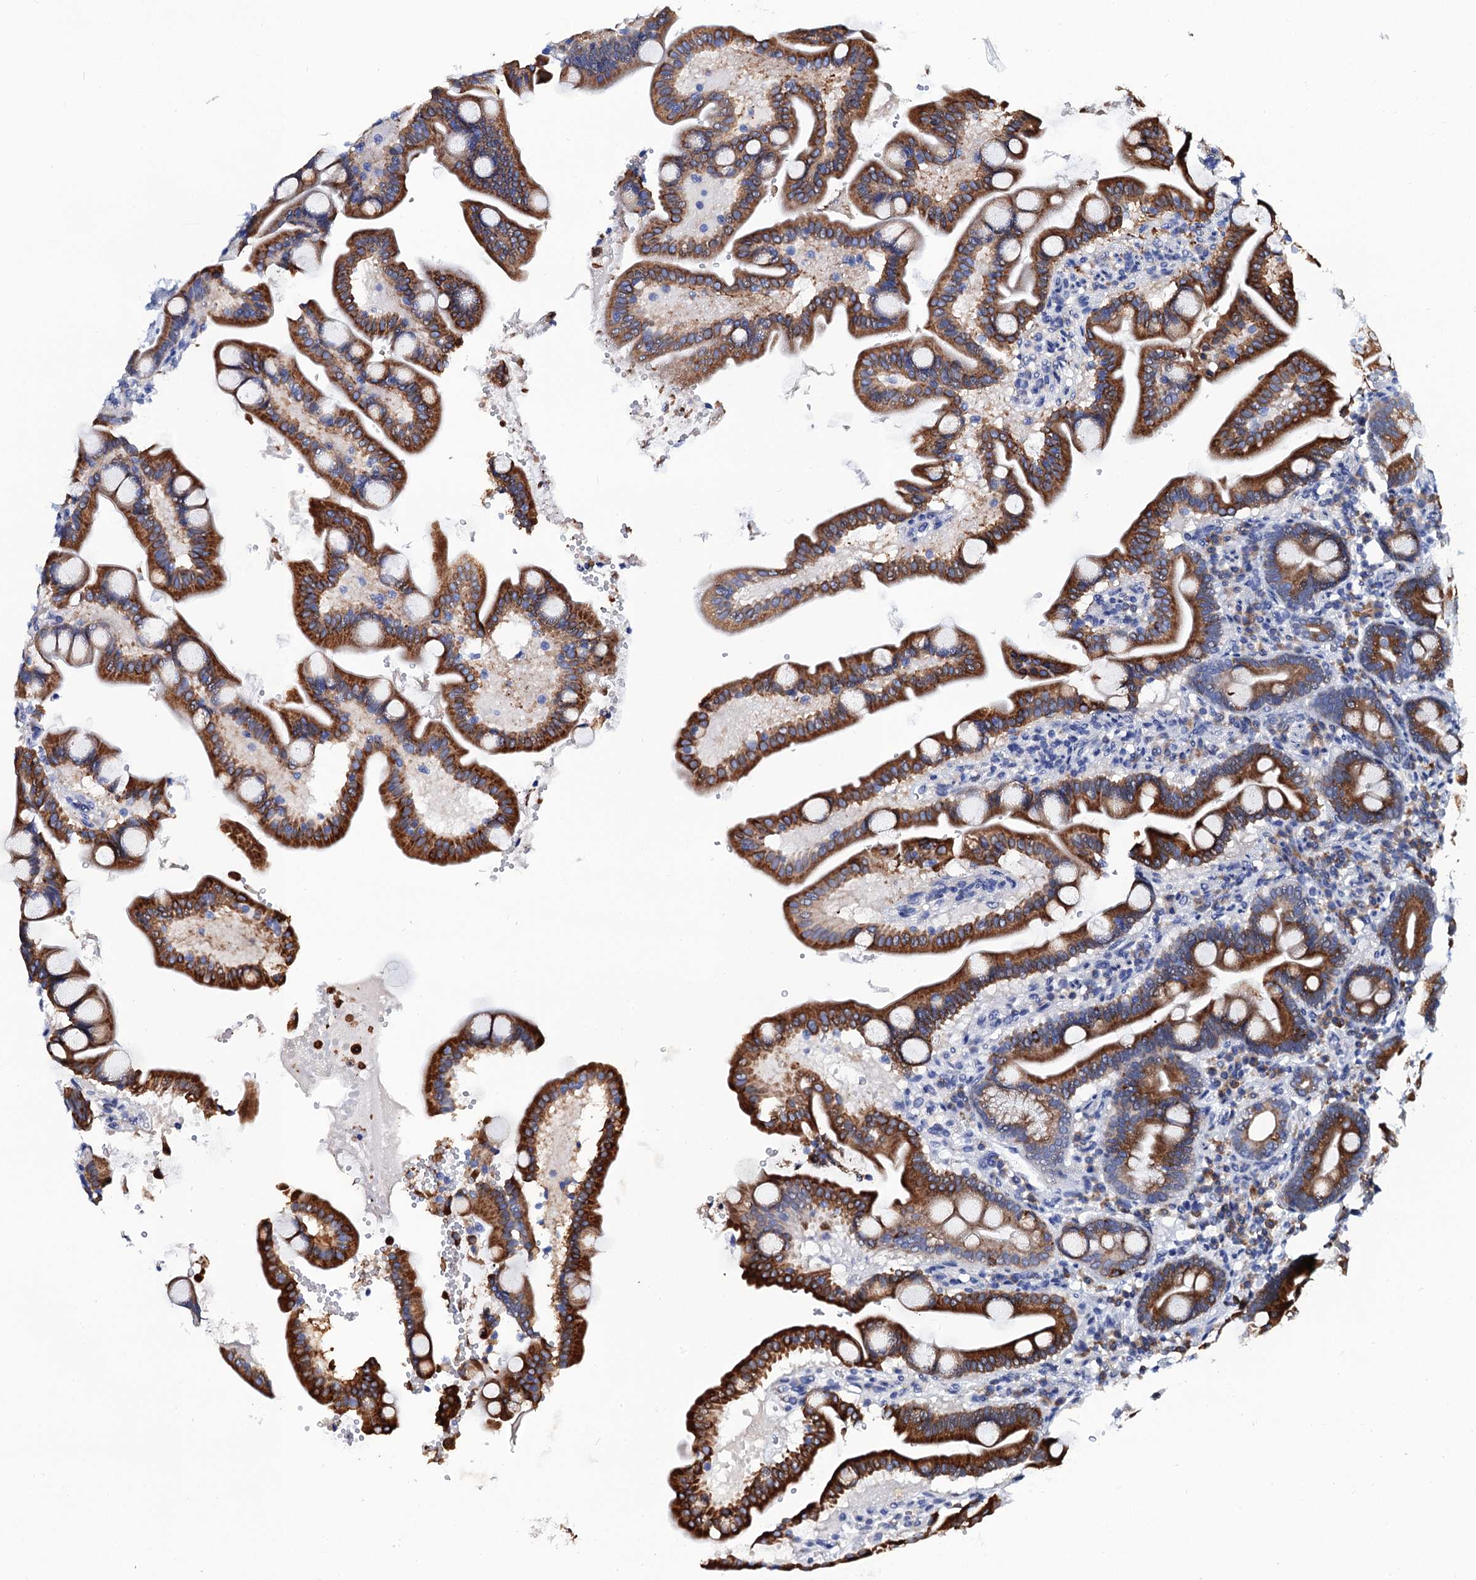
{"staining": {"intensity": "moderate", "quantity": ">75%", "location": "cytoplasmic/membranous"}, "tissue": "duodenum", "cell_type": "Glandular cells", "image_type": "normal", "snomed": [{"axis": "morphology", "description": "Normal tissue, NOS"}, {"axis": "topography", "description": "Duodenum"}], "caption": "Protein expression analysis of benign human duodenum reveals moderate cytoplasmic/membranous positivity in approximately >75% of glandular cells.", "gene": "SLC7A10", "patient": {"sex": "male", "age": 54}}